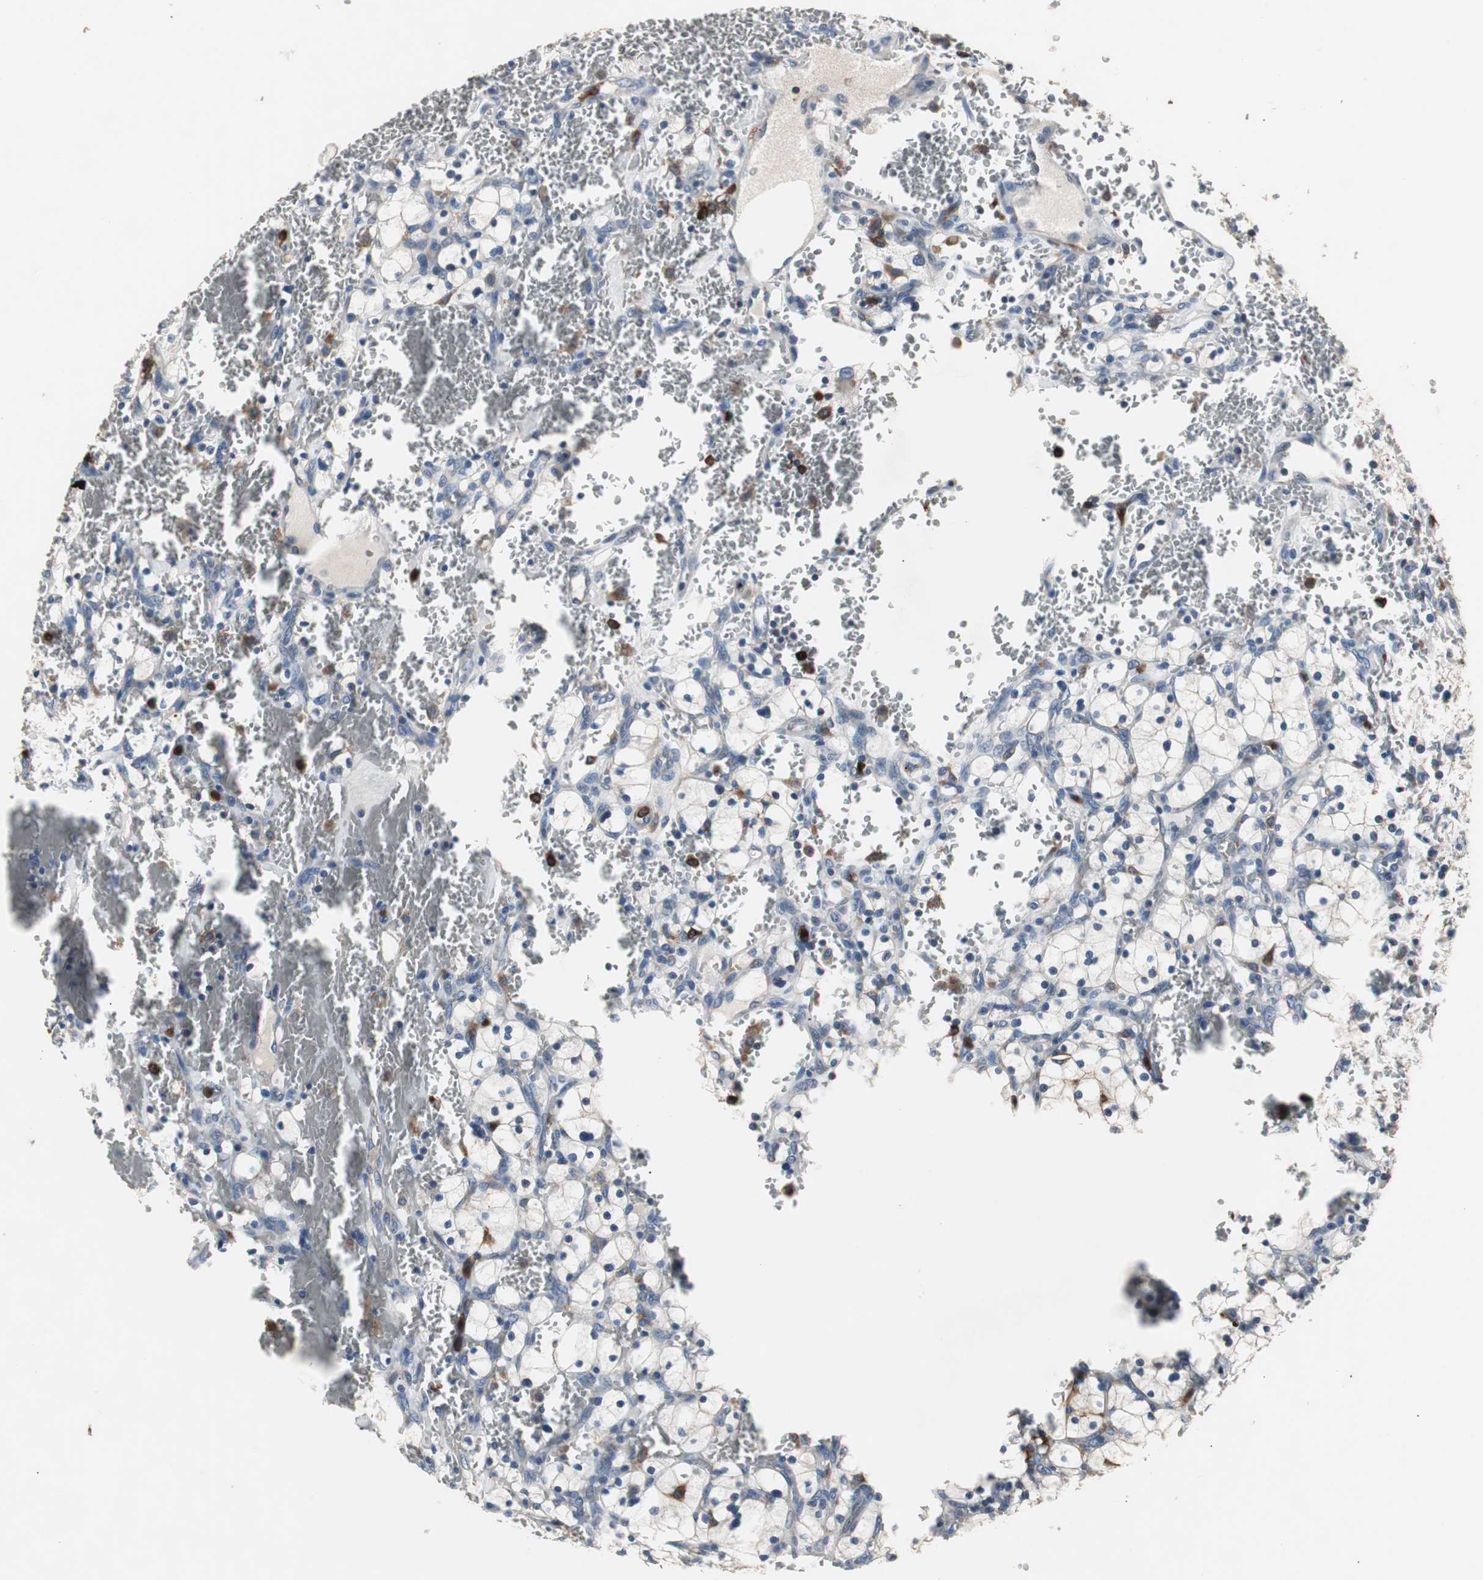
{"staining": {"intensity": "negative", "quantity": "none", "location": "none"}, "tissue": "renal cancer", "cell_type": "Tumor cells", "image_type": "cancer", "snomed": [{"axis": "morphology", "description": "Adenocarcinoma, NOS"}, {"axis": "topography", "description": "Kidney"}], "caption": "Renal cancer stained for a protein using IHC shows no expression tumor cells.", "gene": "NCF2", "patient": {"sex": "female", "age": 83}}